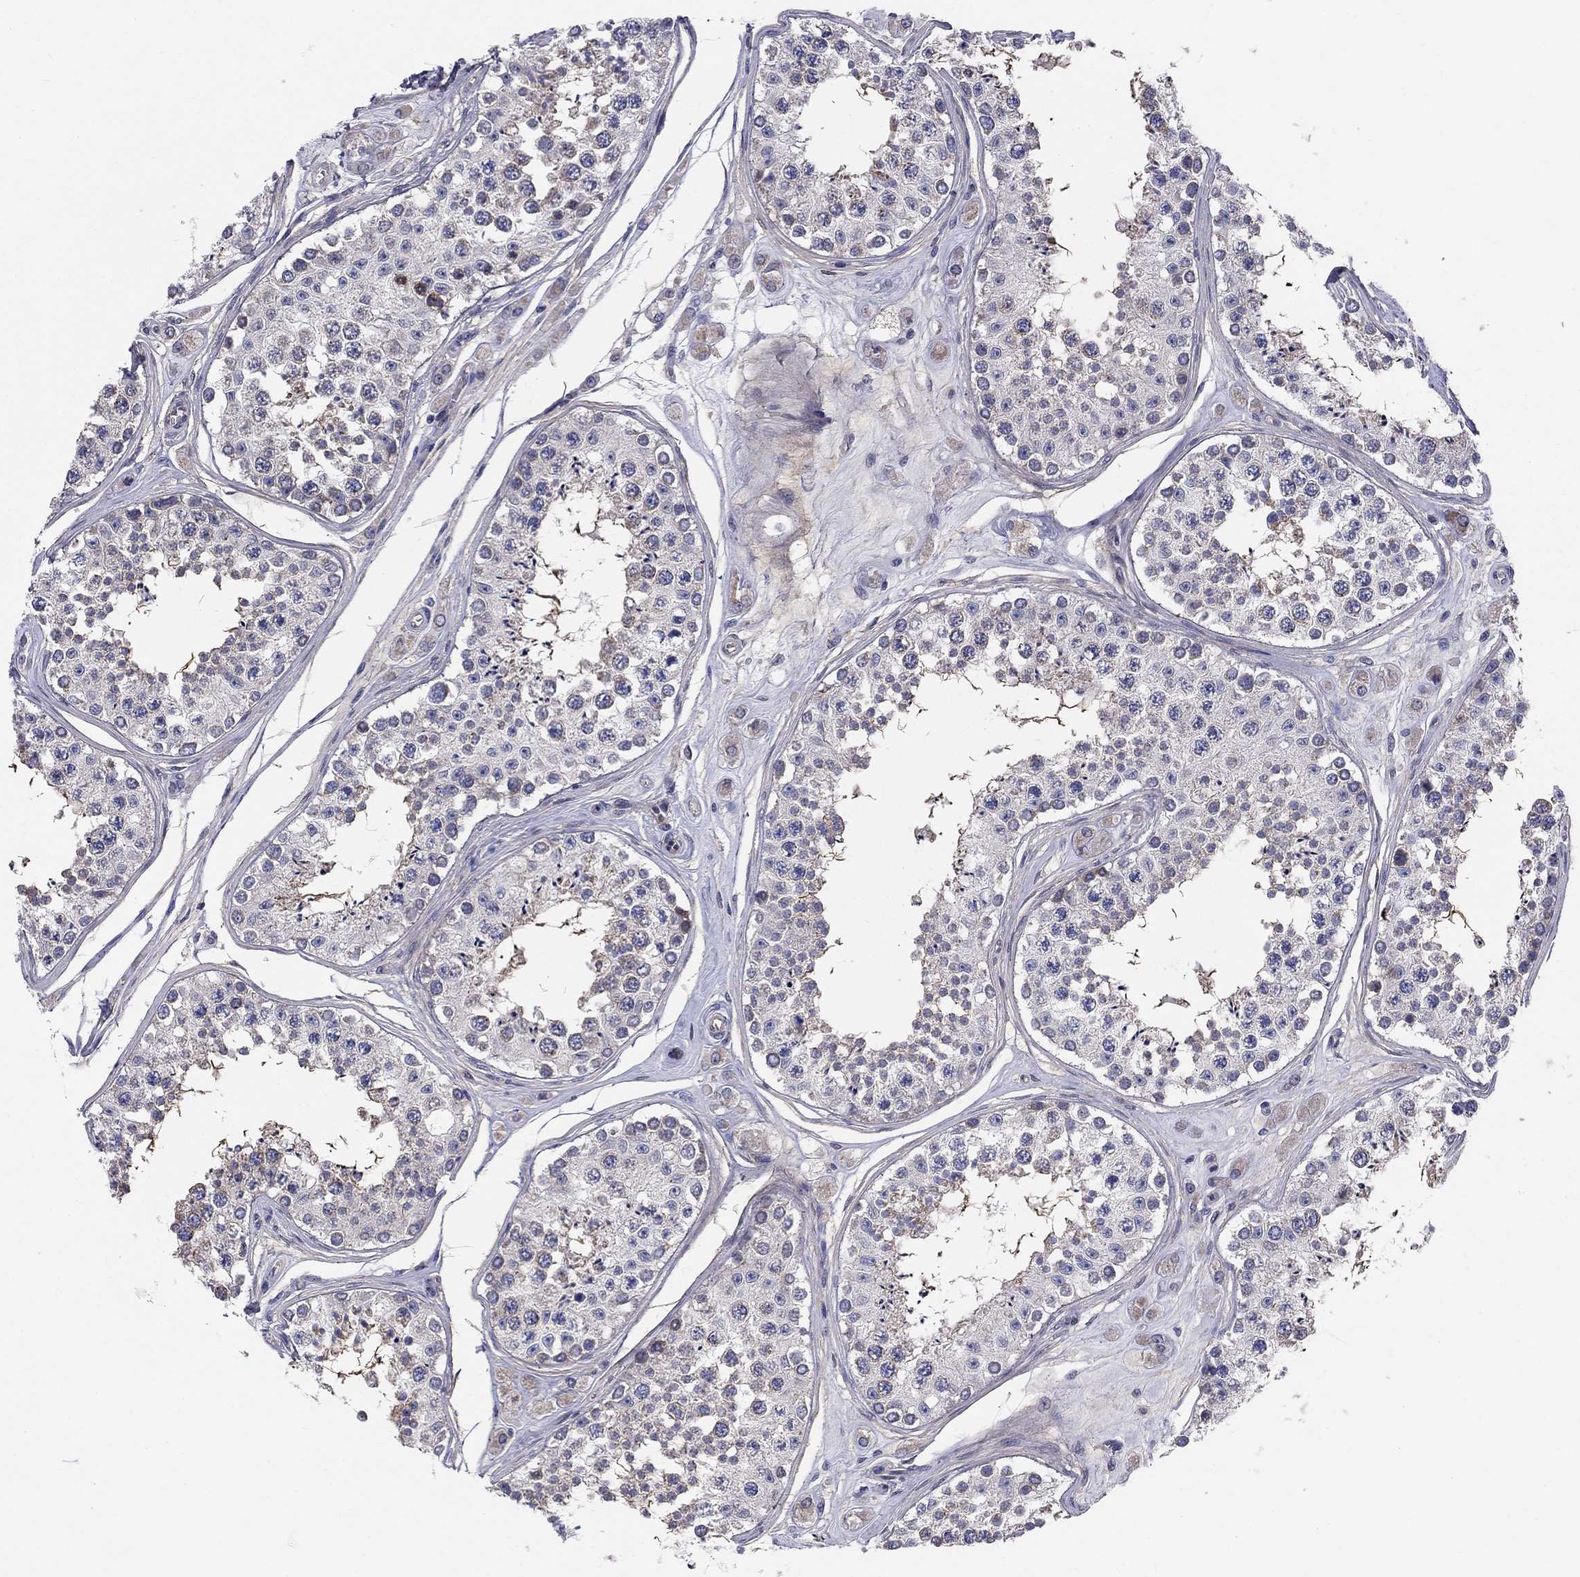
{"staining": {"intensity": "moderate", "quantity": "25%-75%", "location": "cytoplasmic/membranous"}, "tissue": "testis", "cell_type": "Cells in seminiferous ducts", "image_type": "normal", "snomed": [{"axis": "morphology", "description": "Normal tissue, NOS"}, {"axis": "topography", "description": "Testis"}], "caption": "IHC staining of normal testis, which exhibits medium levels of moderate cytoplasmic/membranous positivity in about 25%-75% of cells in seminiferous ducts indicating moderate cytoplasmic/membranous protein staining. The staining was performed using DAB (brown) for protein detection and nuclei were counterstained in hematoxylin (blue).", "gene": "EMP2", "patient": {"sex": "male", "age": 25}}